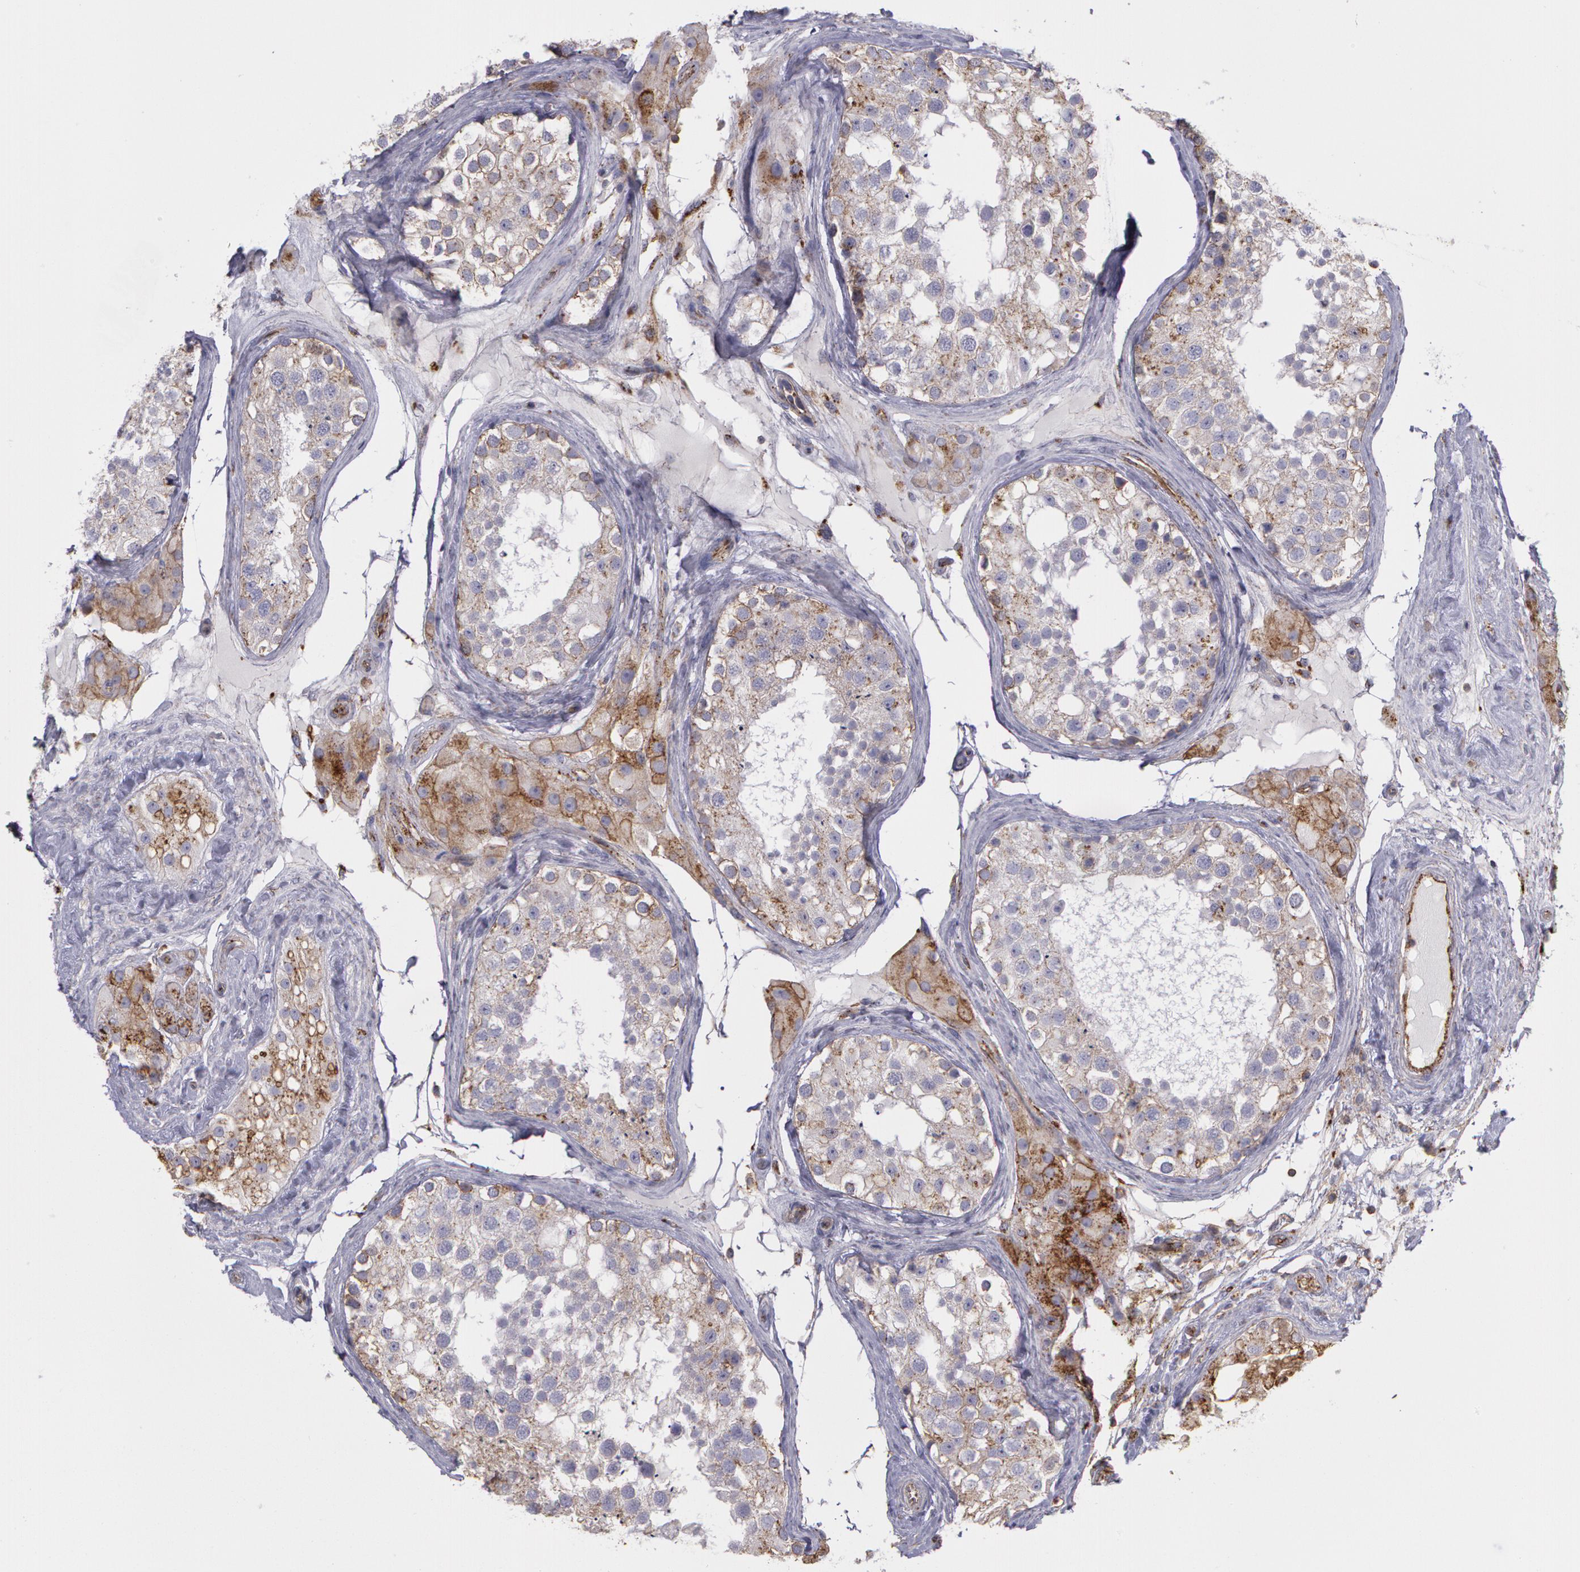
{"staining": {"intensity": "weak", "quantity": "25%-75%", "location": "cytoplasmic/membranous"}, "tissue": "testis", "cell_type": "Cells in seminiferous ducts", "image_type": "normal", "snomed": [{"axis": "morphology", "description": "Normal tissue, NOS"}, {"axis": "topography", "description": "Testis"}], "caption": "High-magnification brightfield microscopy of normal testis stained with DAB (brown) and counterstained with hematoxylin (blue). cells in seminiferous ducts exhibit weak cytoplasmic/membranous staining is seen in approximately25%-75% of cells.", "gene": "FLOT2", "patient": {"sex": "male", "age": 68}}